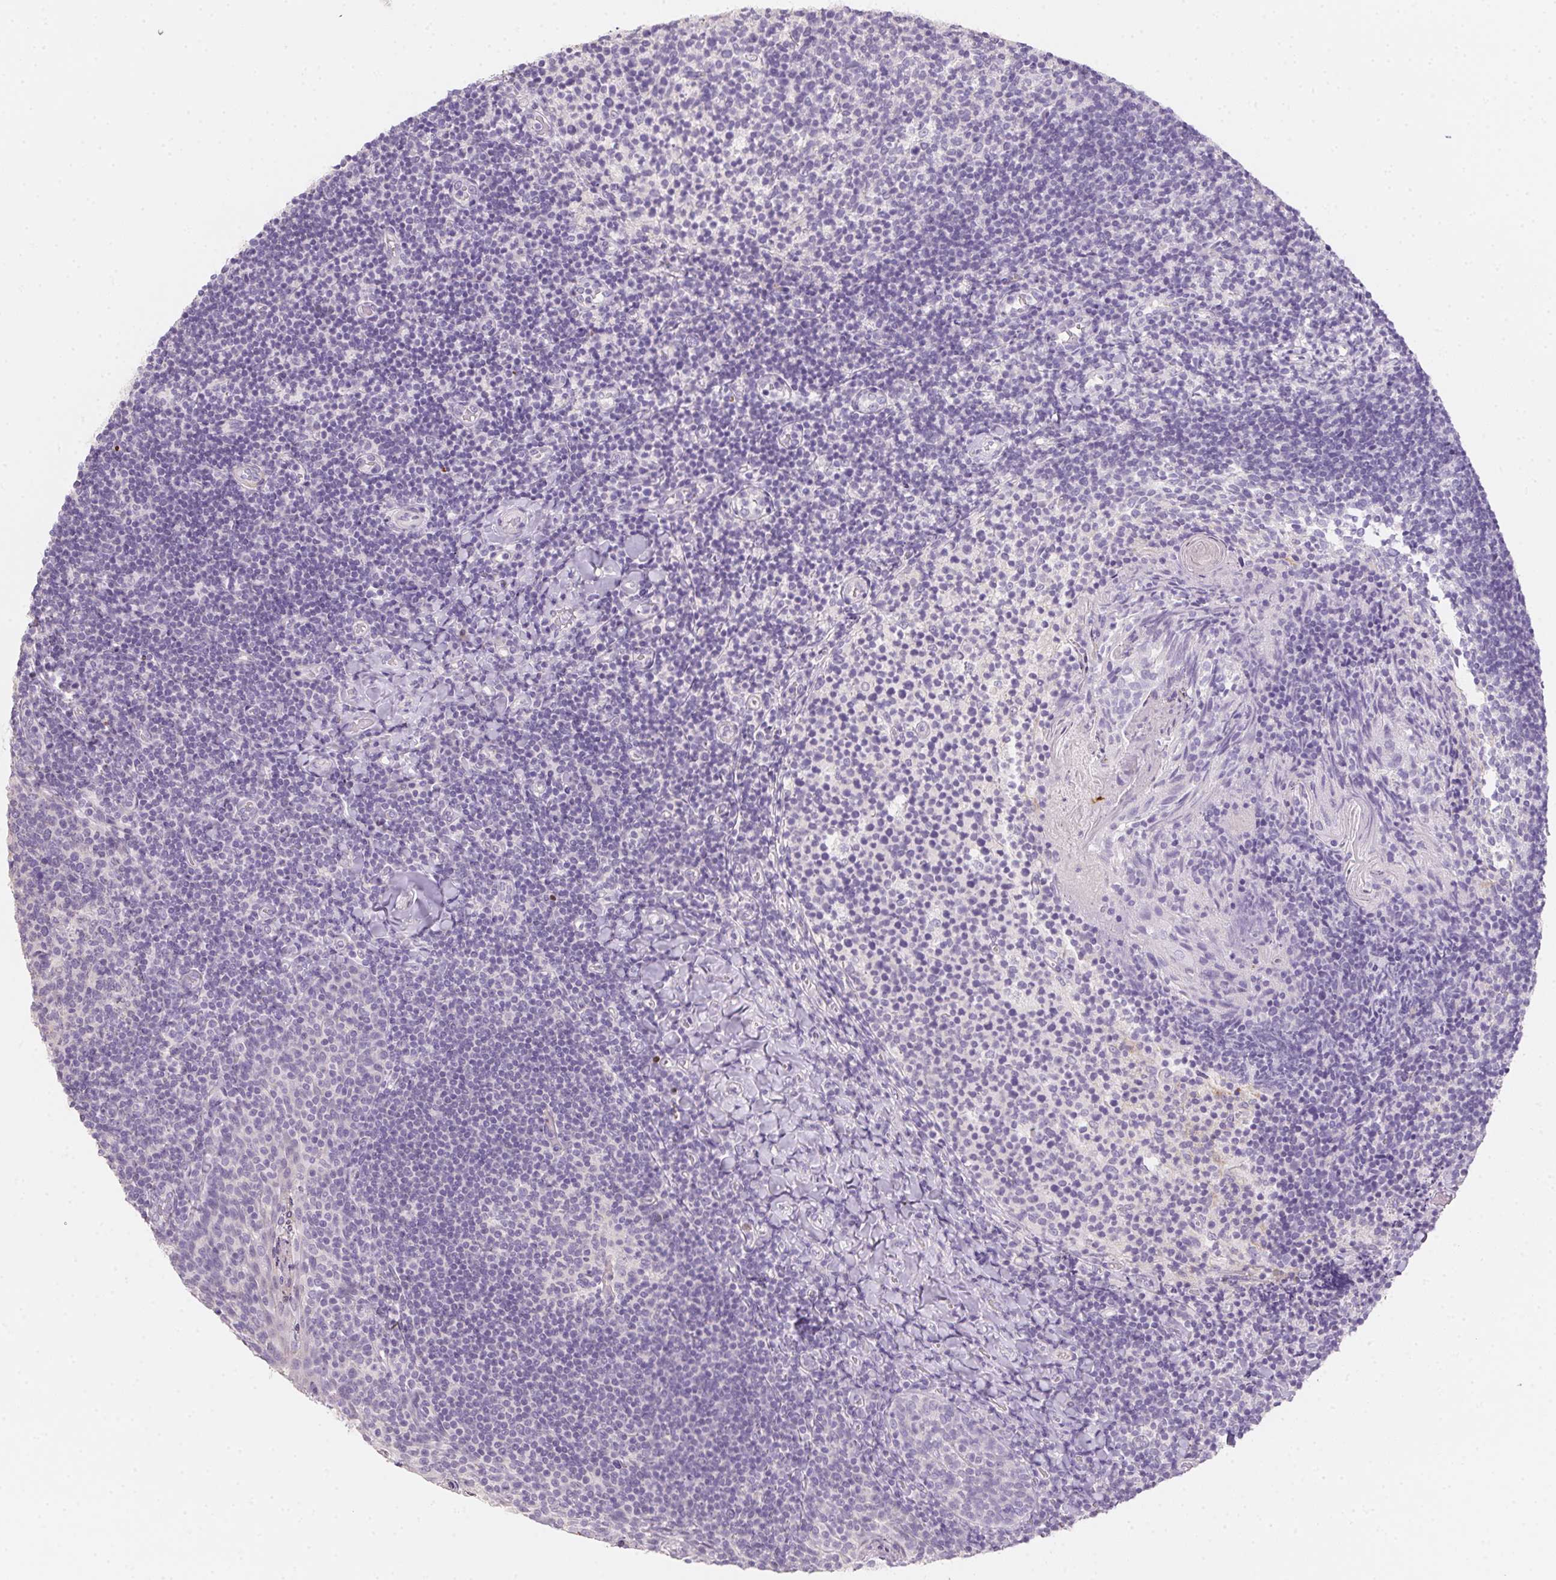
{"staining": {"intensity": "negative", "quantity": "none", "location": "none"}, "tissue": "tonsil", "cell_type": "Germinal center cells", "image_type": "normal", "snomed": [{"axis": "morphology", "description": "Normal tissue, NOS"}, {"axis": "topography", "description": "Tonsil"}], "caption": "A photomicrograph of tonsil stained for a protein displays no brown staining in germinal center cells. (DAB (3,3'-diaminobenzidine) immunohistochemistry, high magnification).", "gene": "MYL4", "patient": {"sex": "female", "age": 10}}